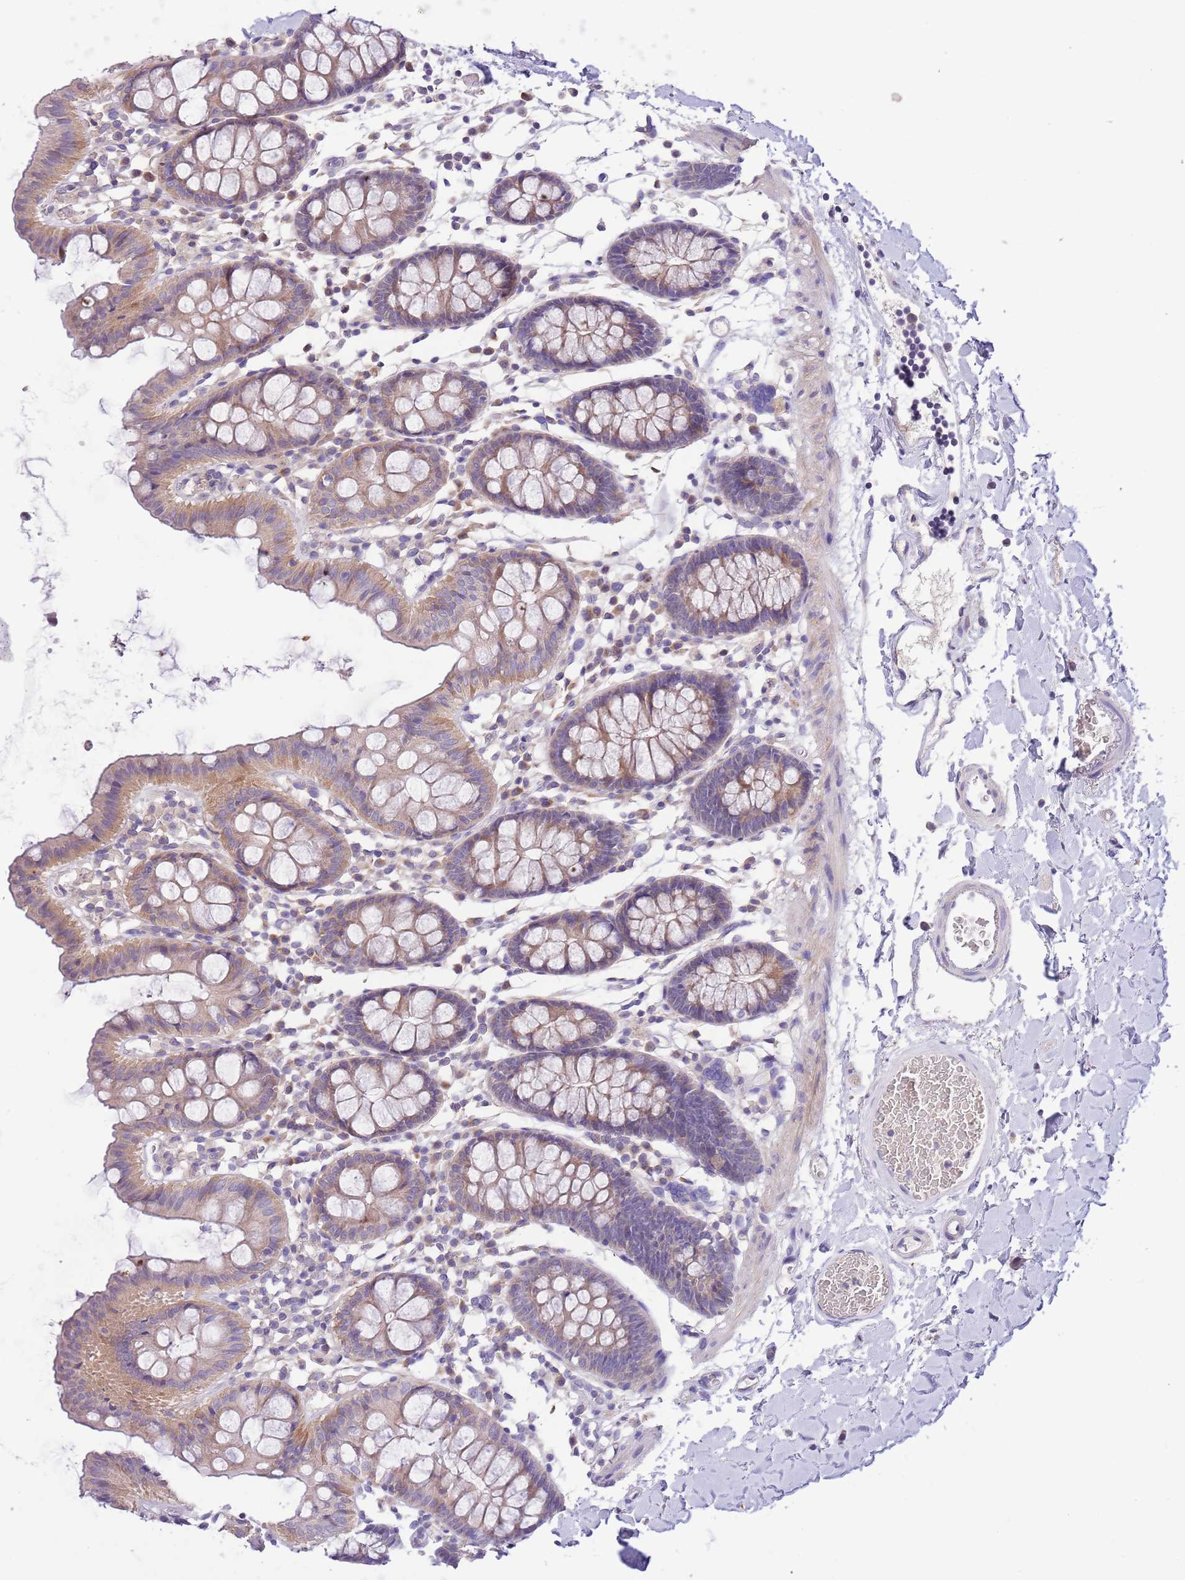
{"staining": {"intensity": "weak", "quantity": "25%-75%", "location": "cytoplasmic/membranous"}, "tissue": "colon", "cell_type": "Endothelial cells", "image_type": "normal", "snomed": [{"axis": "morphology", "description": "Normal tissue, NOS"}, {"axis": "topography", "description": "Colon"}], "caption": "A low amount of weak cytoplasmic/membranous positivity is identified in about 25%-75% of endothelial cells in benign colon. (DAB (3,3'-diaminobenzidine) IHC with brightfield microscopy, high magnification).", "gene": "ZNF658", "patient": {"sex": "male", "age": 75}}